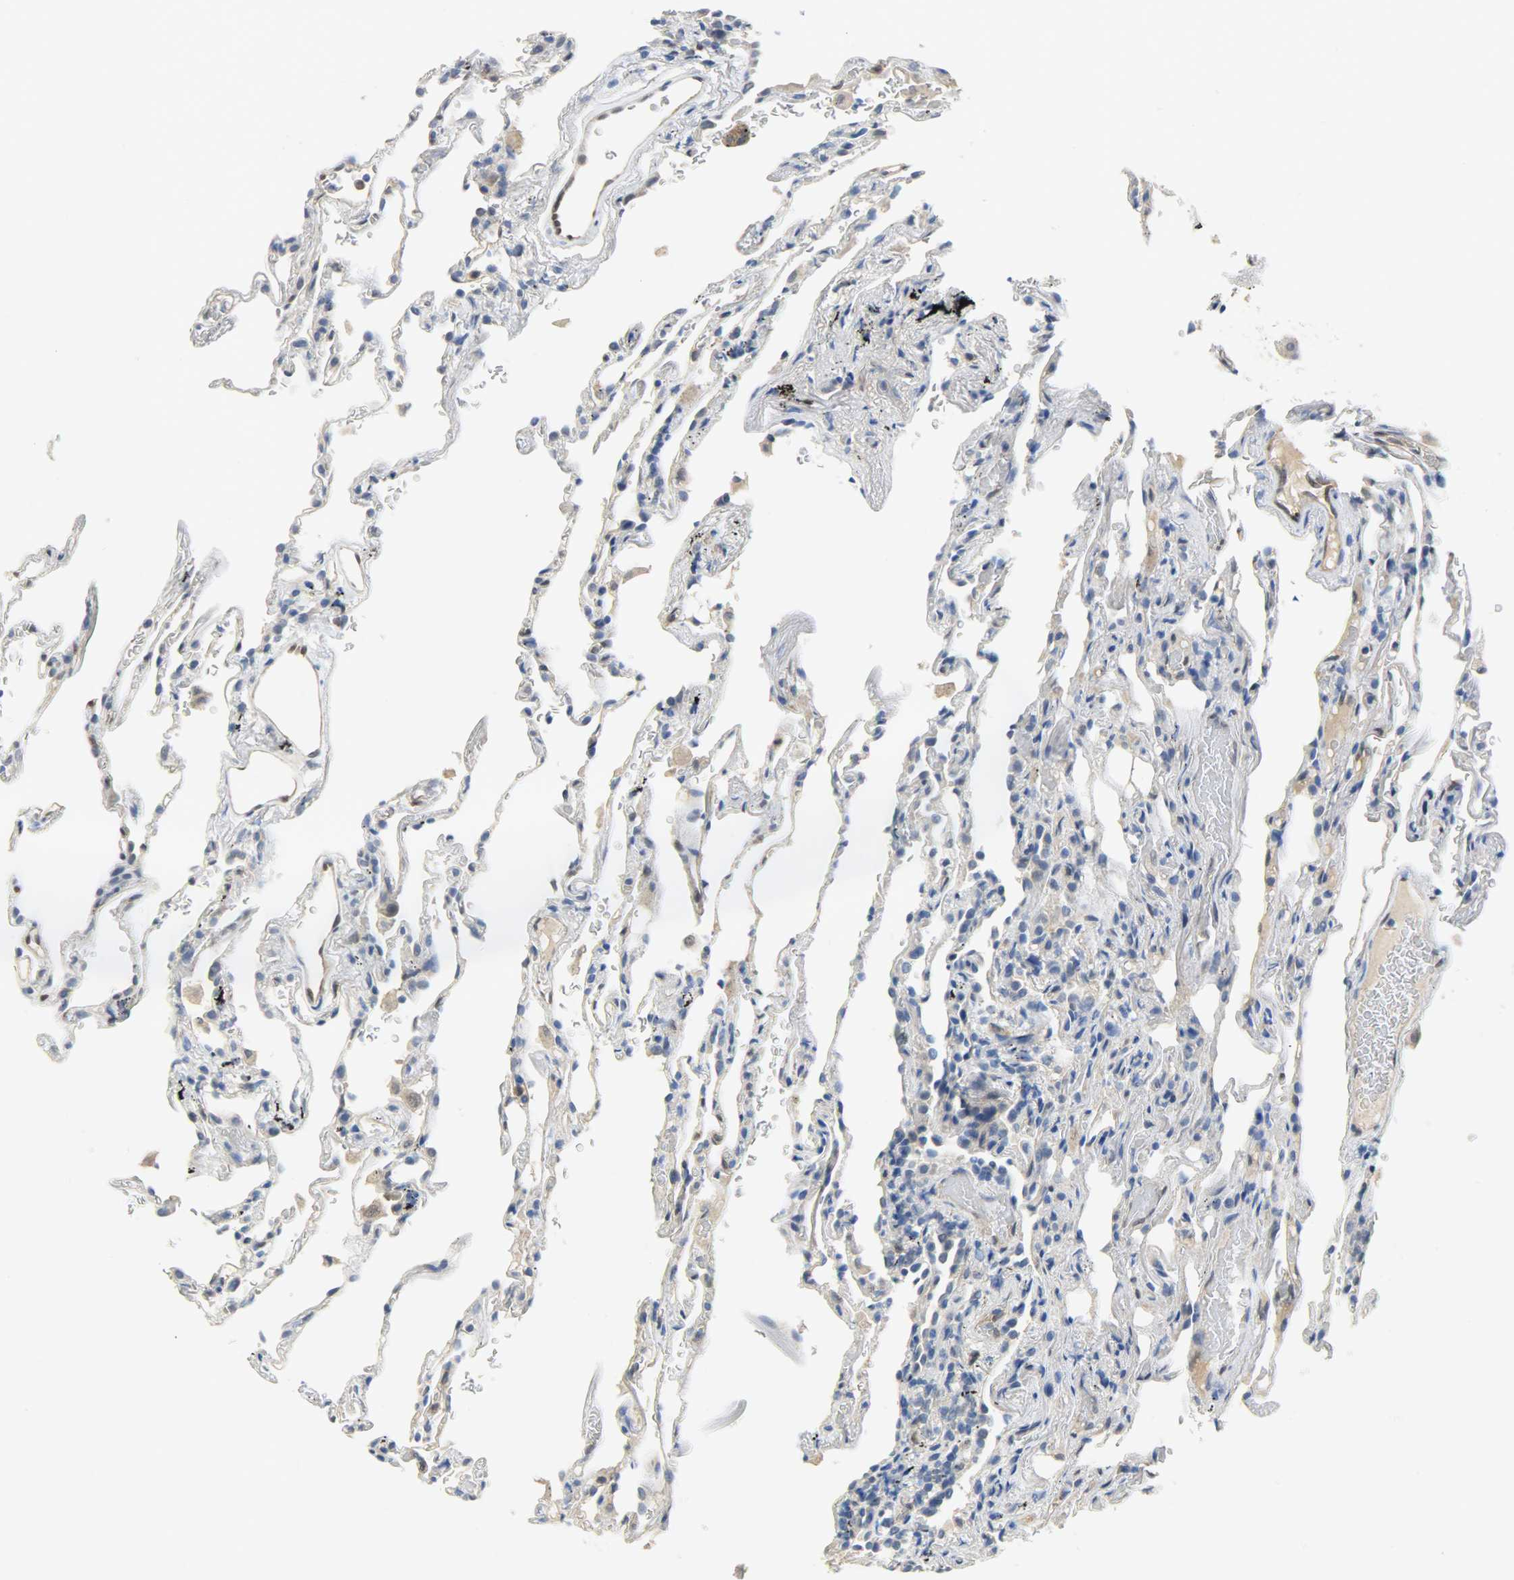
{"staining": {"intensity": "negative", "quantity": "none", "location": "none"}, "tissue": "lung", "cell_type": "Alveolar cells", "image_type": "normal", "snomed": [{"axis": "morphology", "description": "Normal tissue, NOS"}, {"axis": "morphology", "description": "Inflammation, NOS"}, {"axis": "topography", "description": "Lung"}], "caption": "Alveolar cells show no significant protein expression in normal lung.", "gene": "FKBP1A", "patient": {"sex": "male", "age": 69}}